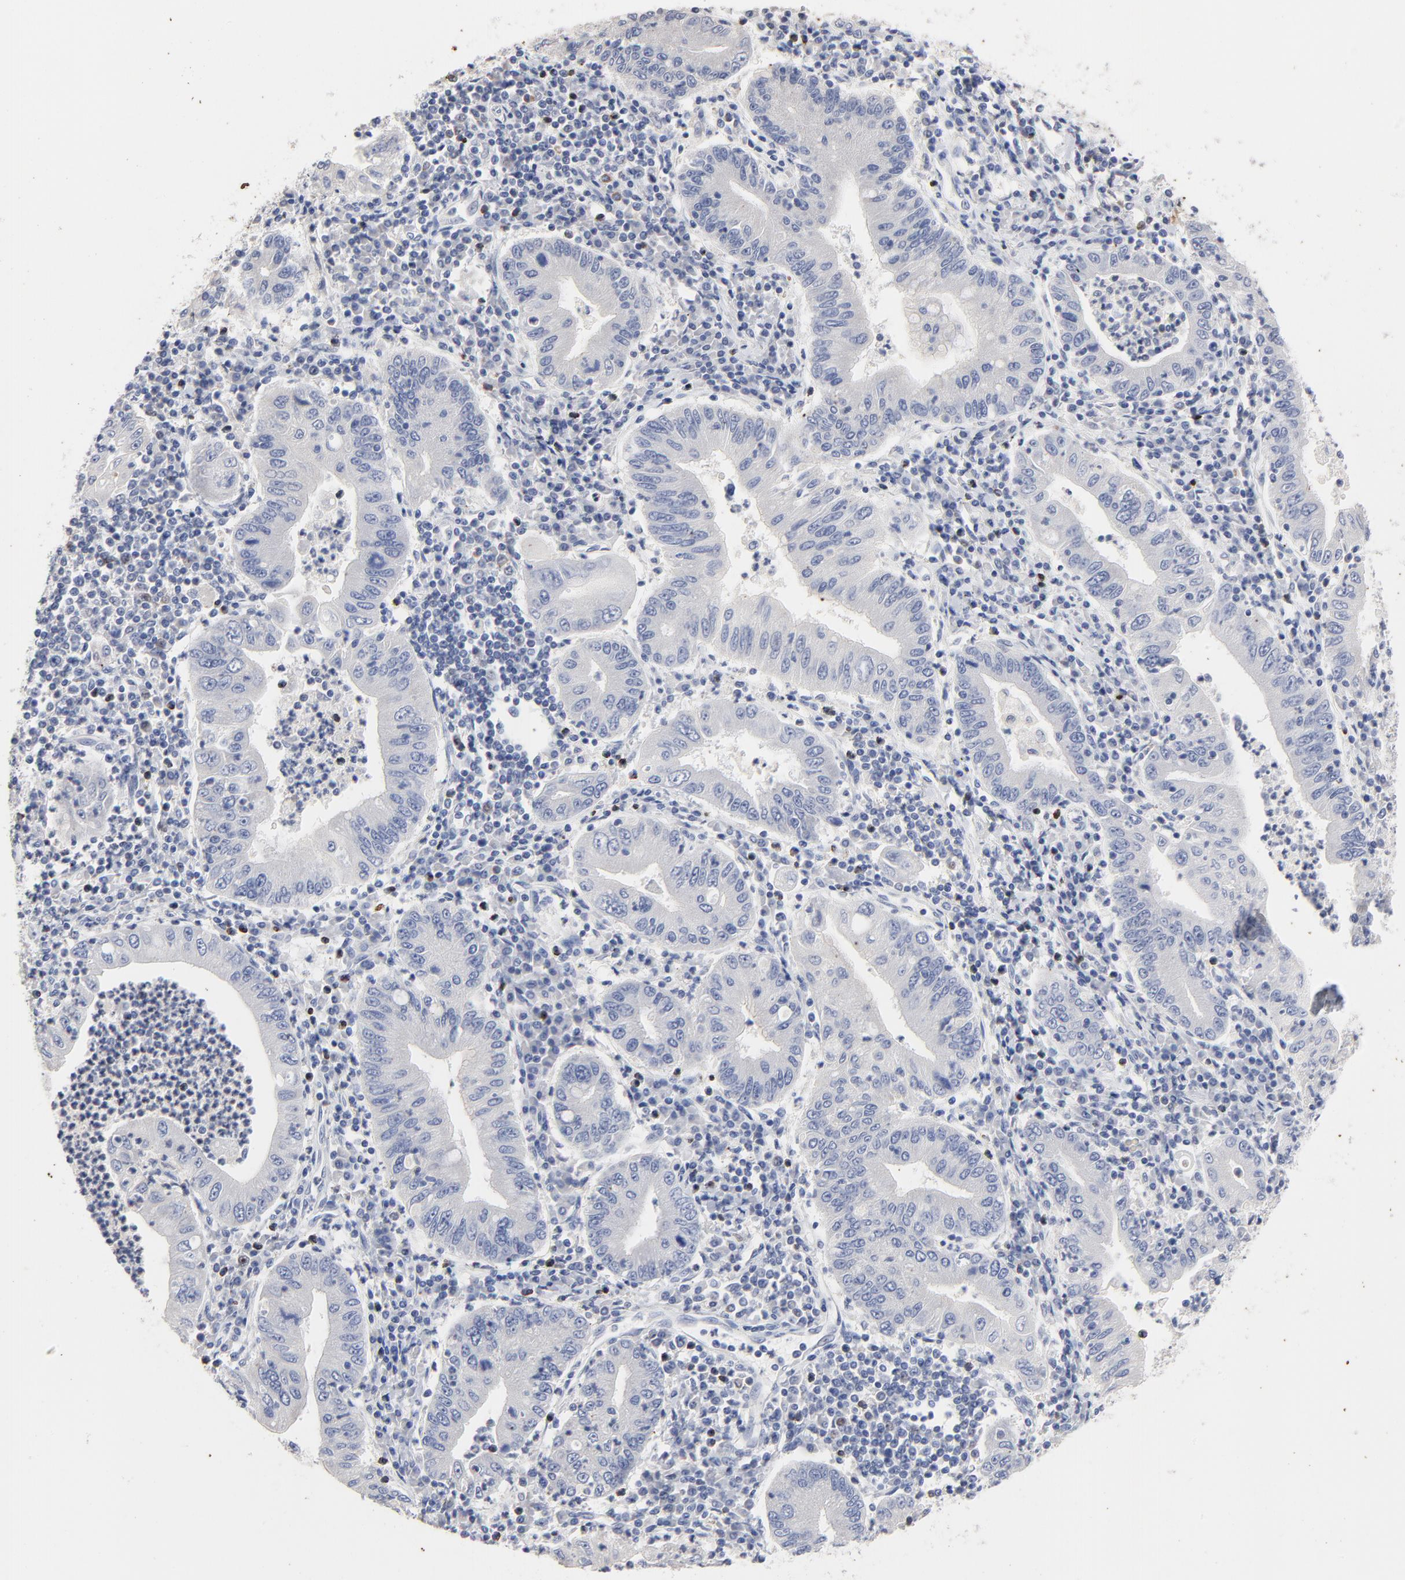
{"staining": {"intensity": "negative", "quantity": "none", "location": "none"}, "tissue": "stomach cancer", "cell_type": "Tumor cells", "image_type": "cancer", "snomed": [{"axis": "morphology", "description": "Normal tissue, NOS"}, {"axis": "morphology", "description": "Adenocarcinoma, NOS"}, {"axis": "topography", "description": "Esophagus"}, {"axis": "topography", "description": "Stomach, upper"}, {"axis": "topography", "description": "Peripheral nerve tissue"}], "caption": "An immunohistochemistry (IHC) photomicrograph of stomach cancer (adenocarcinoma) is shown. There is no staining in tumor cells of stomach cancer (adenocarcinoma).", "gene": "AADAC", "patient": {"sex": "male", "age": 62}}